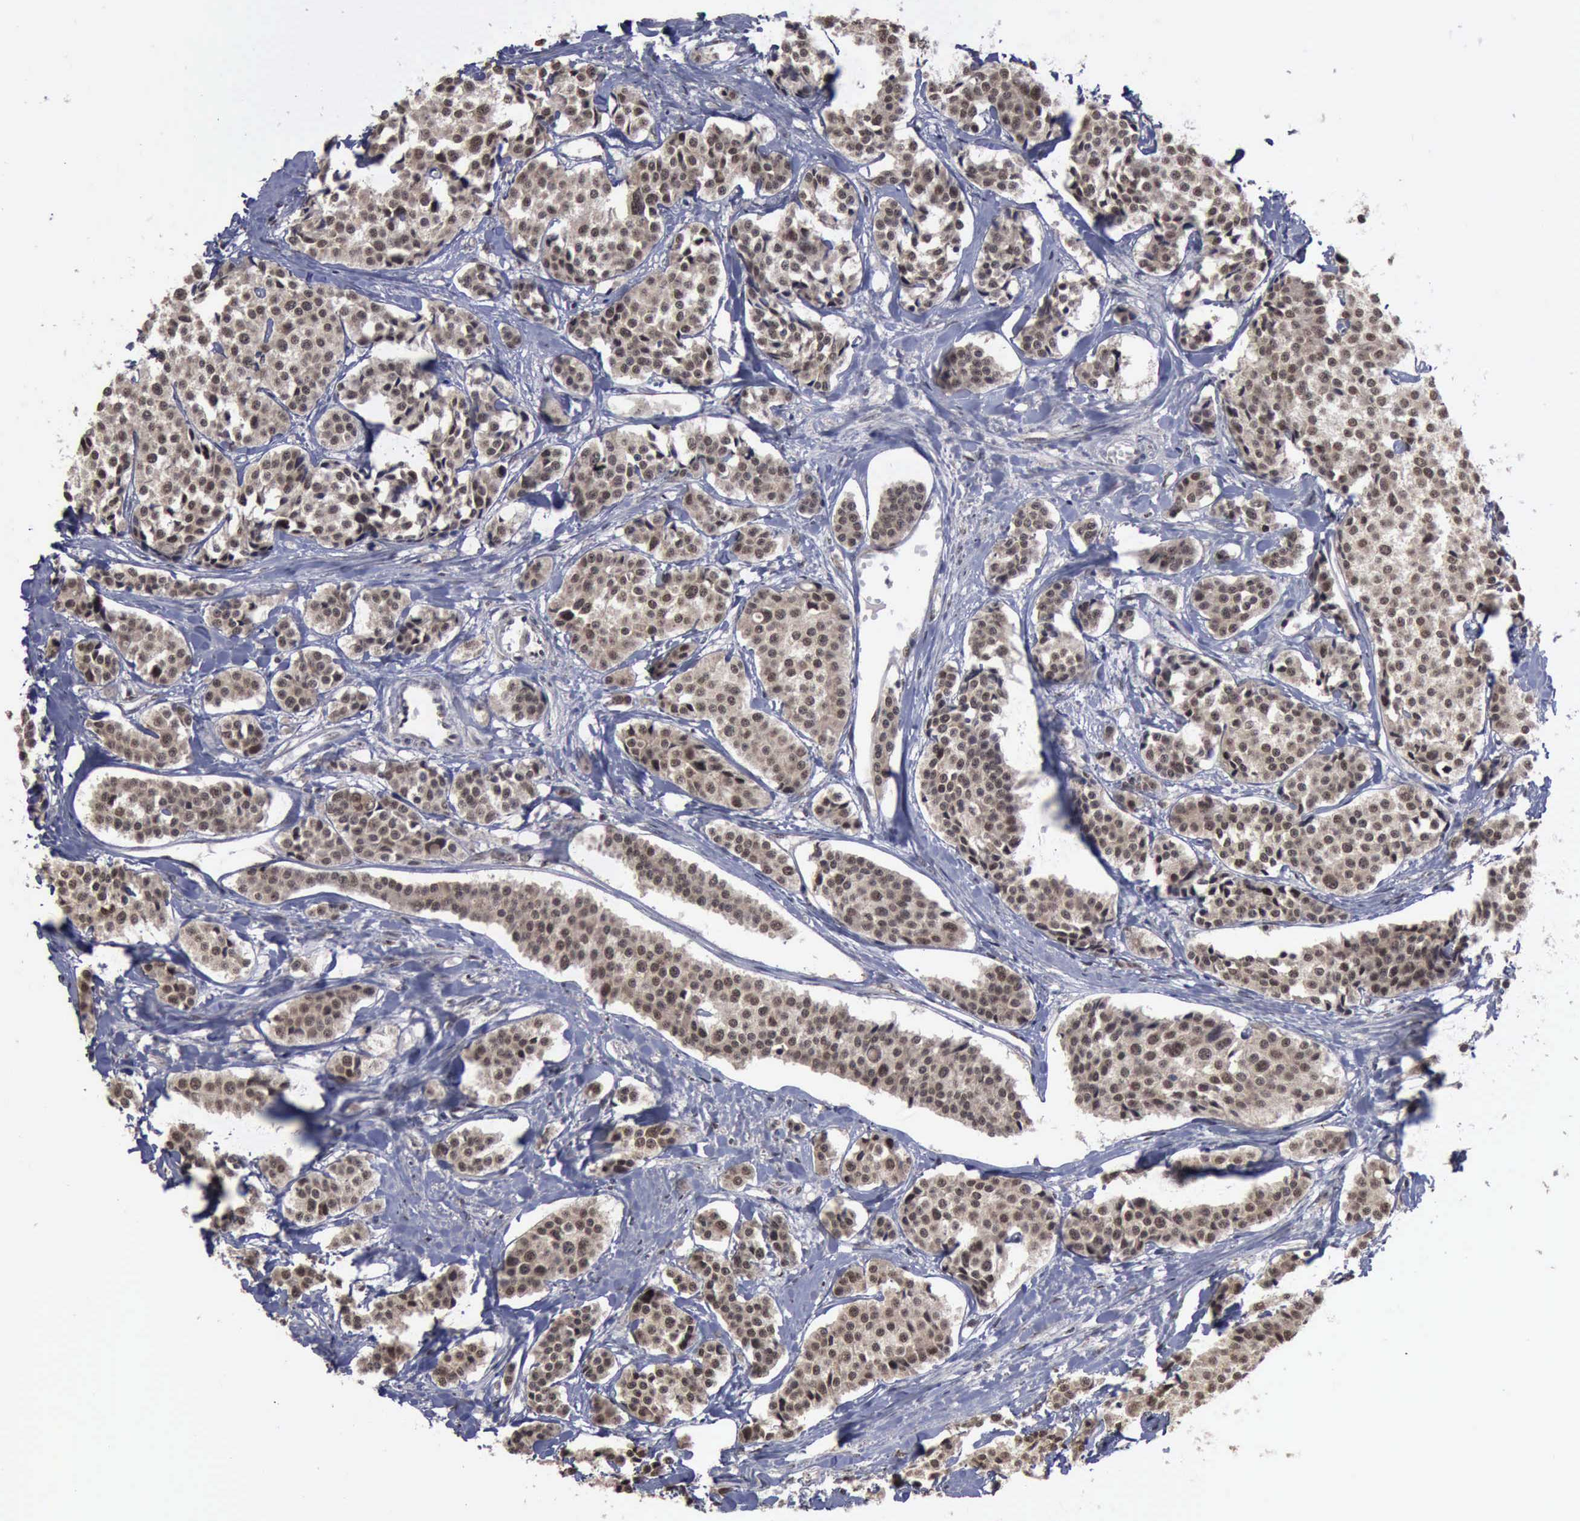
{"staining": {"intensity": "moderate", "quantity": "25%-75%", "location": "cytoplasmic/membranous,nuclear"}, "tissue": "carcinoid", "cell_type": "Tumor cells", "image_type": "cancer", "snomed": [{"axis": "morphology", "description": "Carcinoid, malignant, NOS"}, {"axis": "topography", "description": "Small intestine"}], "caption": "Protein staining of carcinoid tissue reveals moderate cytoplasmic/membranous and nuclear staining in about 25%-75% of tumor cells.", "gene": "RTCB", "patient": {"sex": "male", "age": 60}}